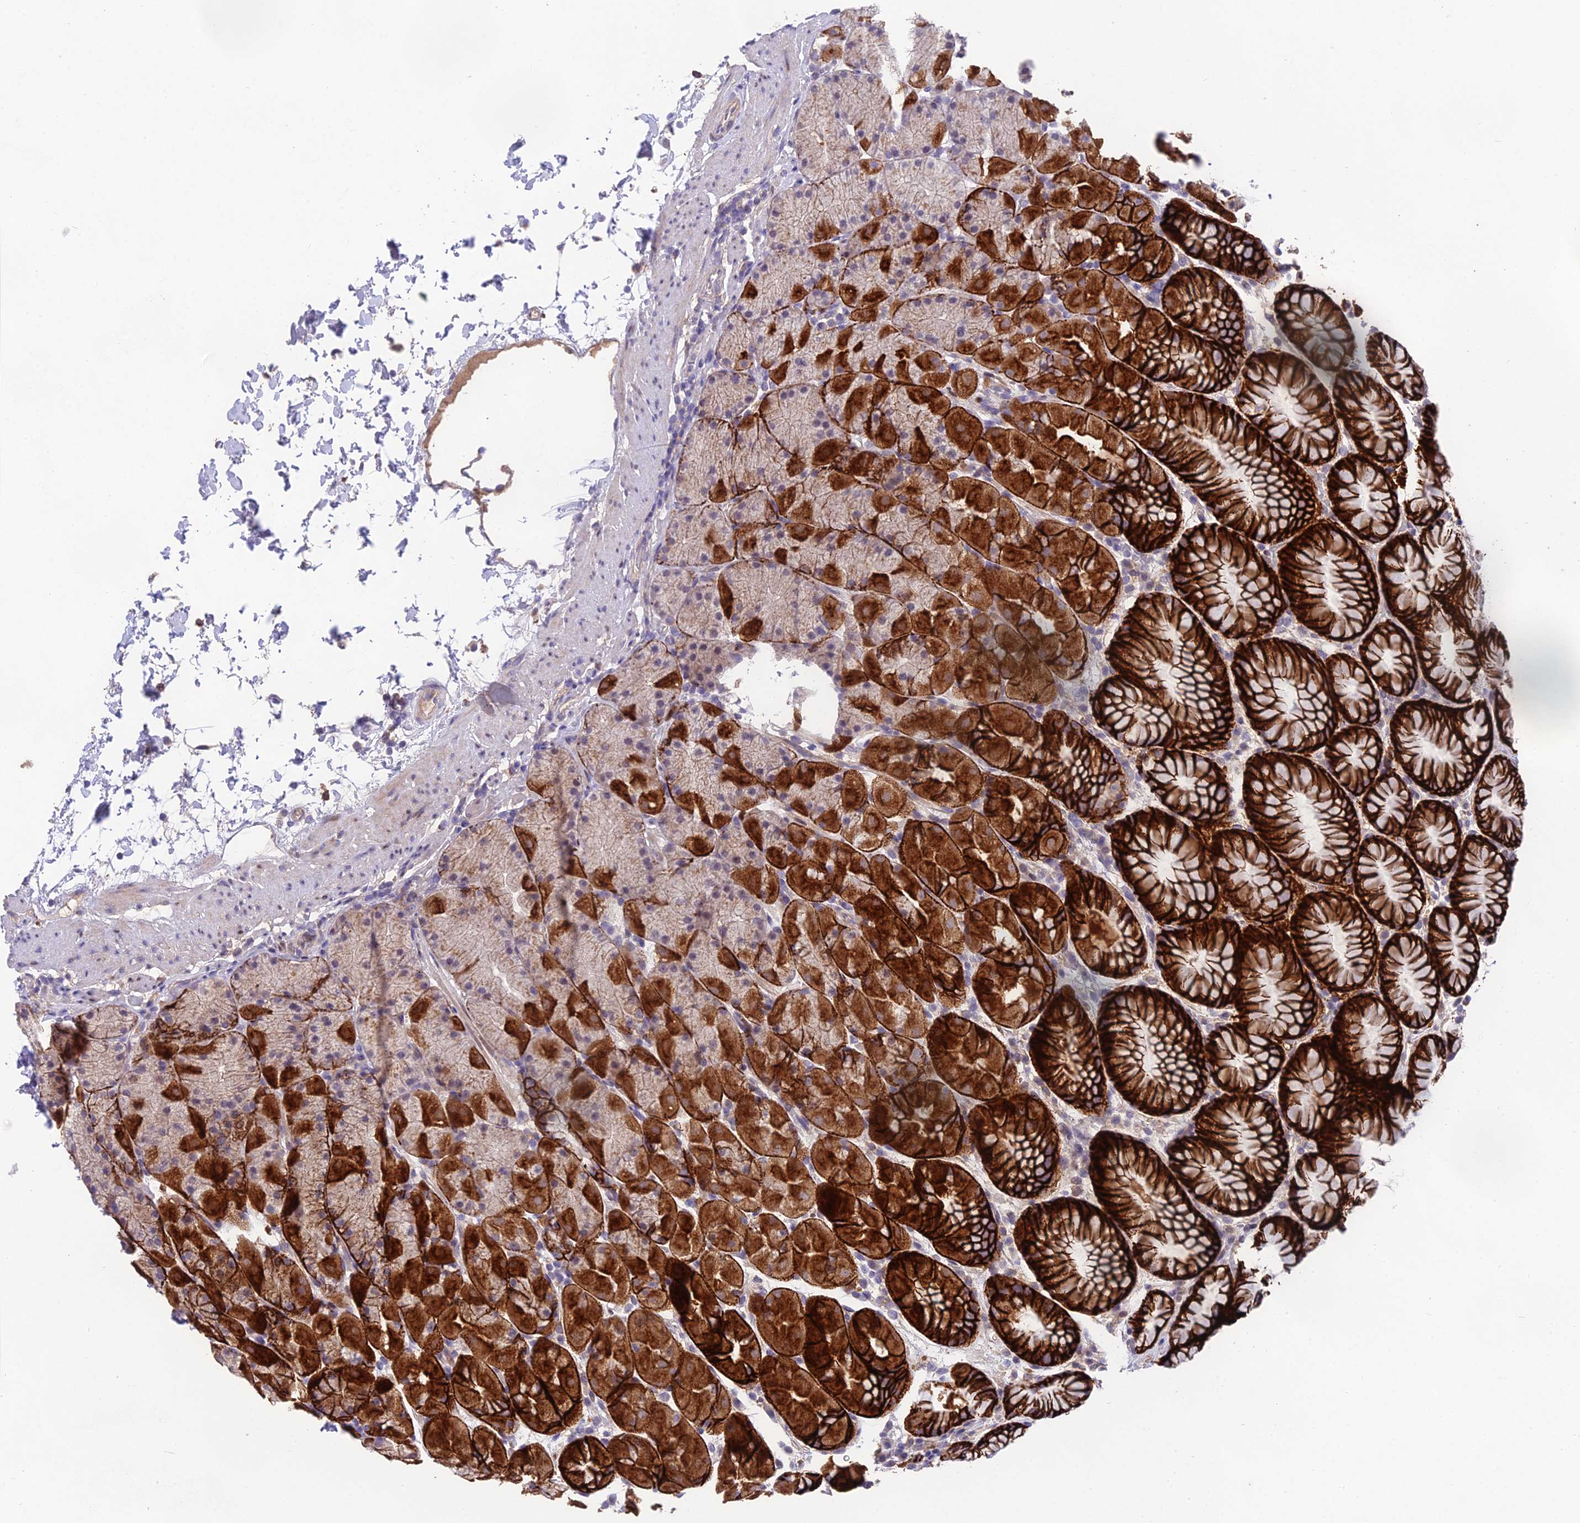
{"staining": {"intensity": "strong", "quantity": ">75%", "location": "cytoplasmic/membranous"}, "tissue": "stomach", "cell_type": "Glandular cells", "image_type": "normal", "snomed": [{"axis": "morphology", "description": "Normal tissue, NOS"}, {"axis": "topography", "description": "Stomach, upper"}, {"axis": "topography", "description": "Stomach, lower"}], "caption": "Immunohistochemical staining of normal stomach exhibits strong cytoplasmic/membranous protein expression in about >75% of glandular cells. The protein of interest is shown in brown color, while the nuclei are stained blue.", "gene": "PUS10", "patient": {"sex": "male", "age": 67}}